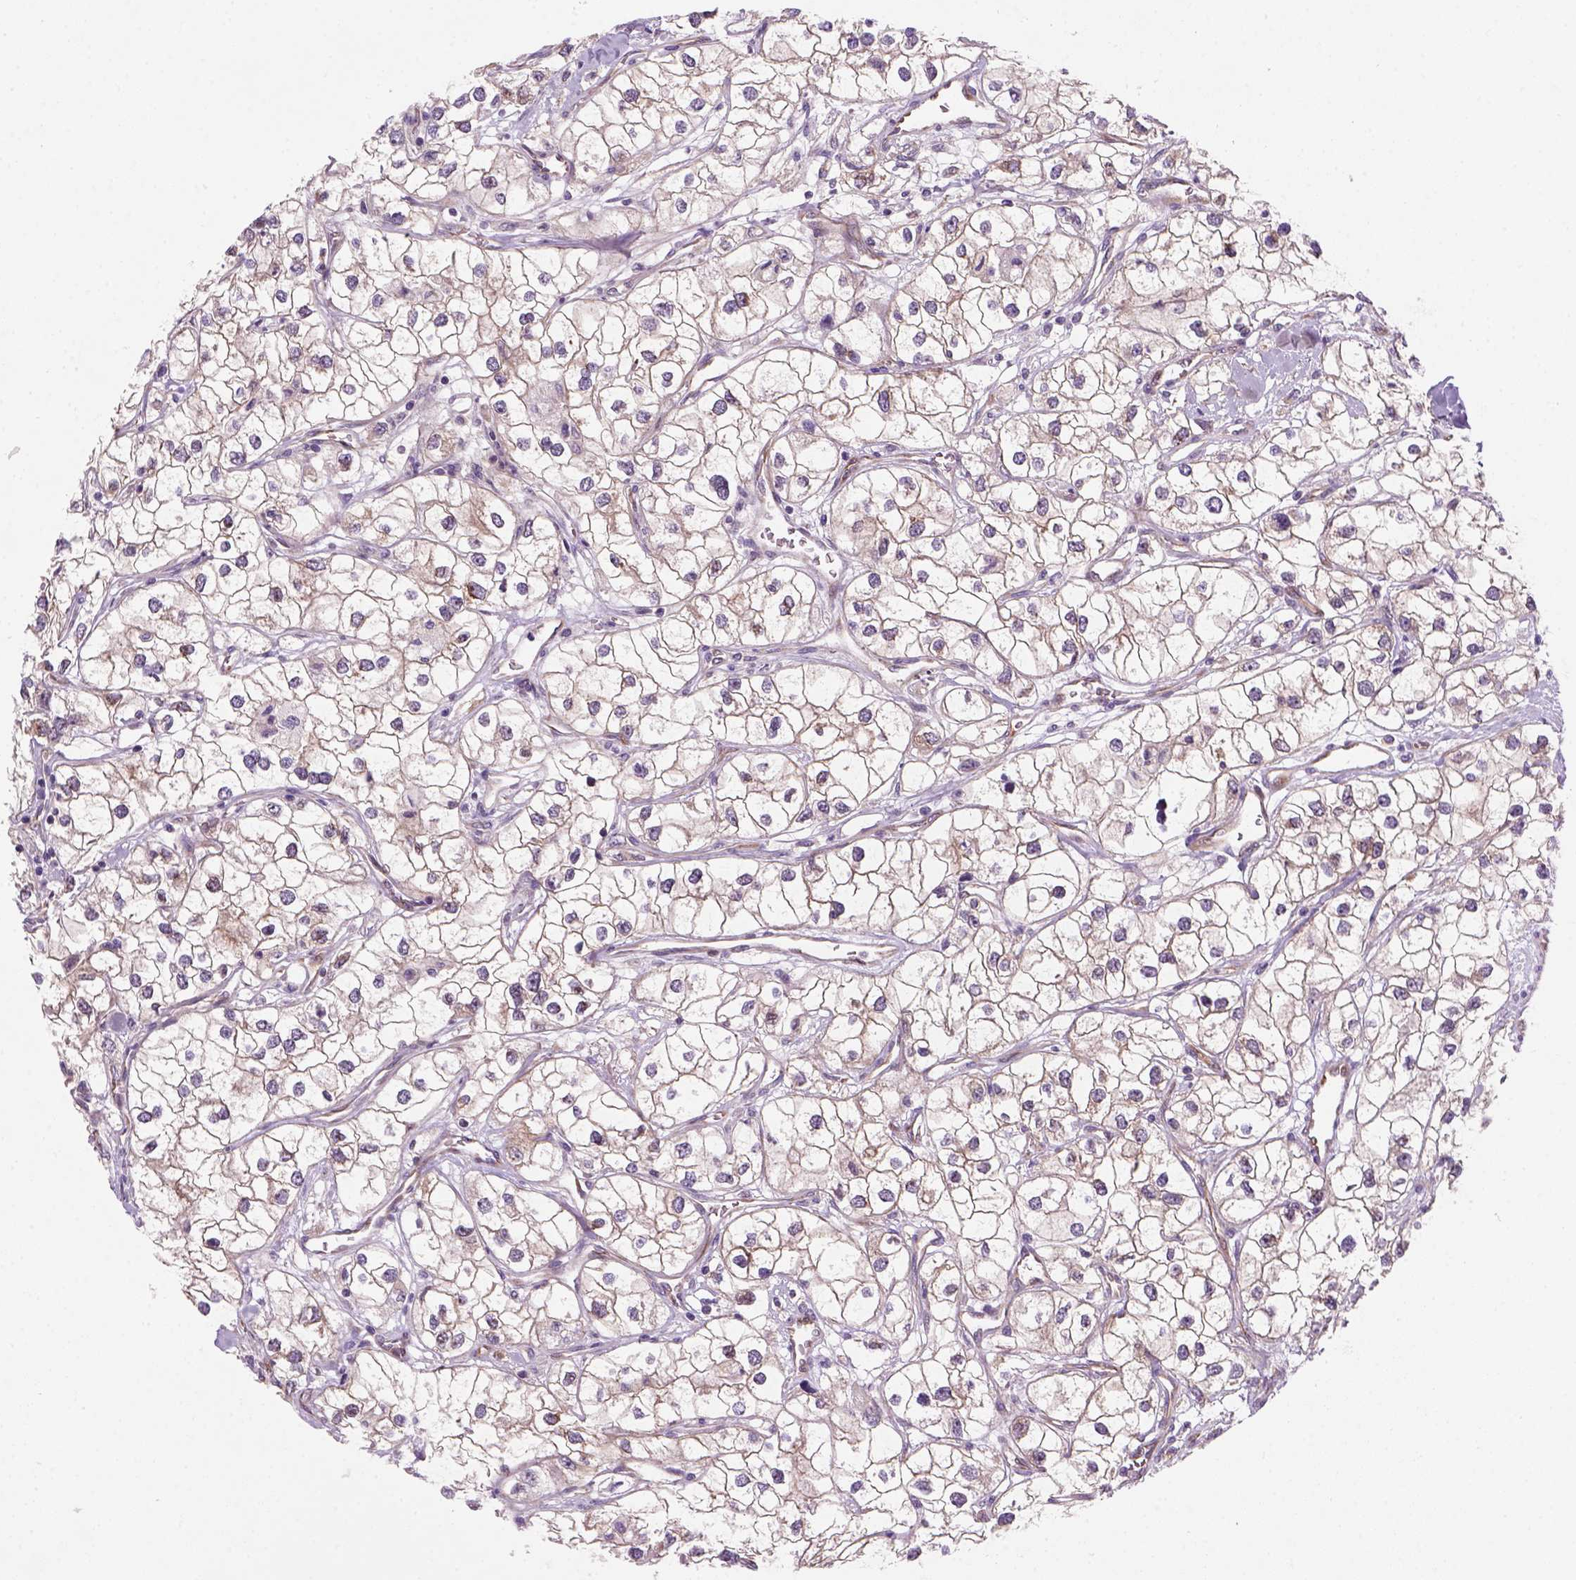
{"staining": {"intensity": "weak", "quantity": ">75%", "location": "cytoplasmic/membranous"}, "tissue": "renal cancer", "cell_type": "Tumor cells", "image_type": "cancer", "snomed": [{"axis": "morphology", "description": "Adenocarcinoma, NOS"}, {"axis": "topography", "description": "Kidney"}], "caption": "DAB (3,3'-diaminobenzidine) immunohistochemical staining of human renal cancer displays weak cytoplasmic/membranous protein expression in approximately >75% of tumor cells.", "gene": "VSTM5", "patient": {"sex": "male", "age": 59}}